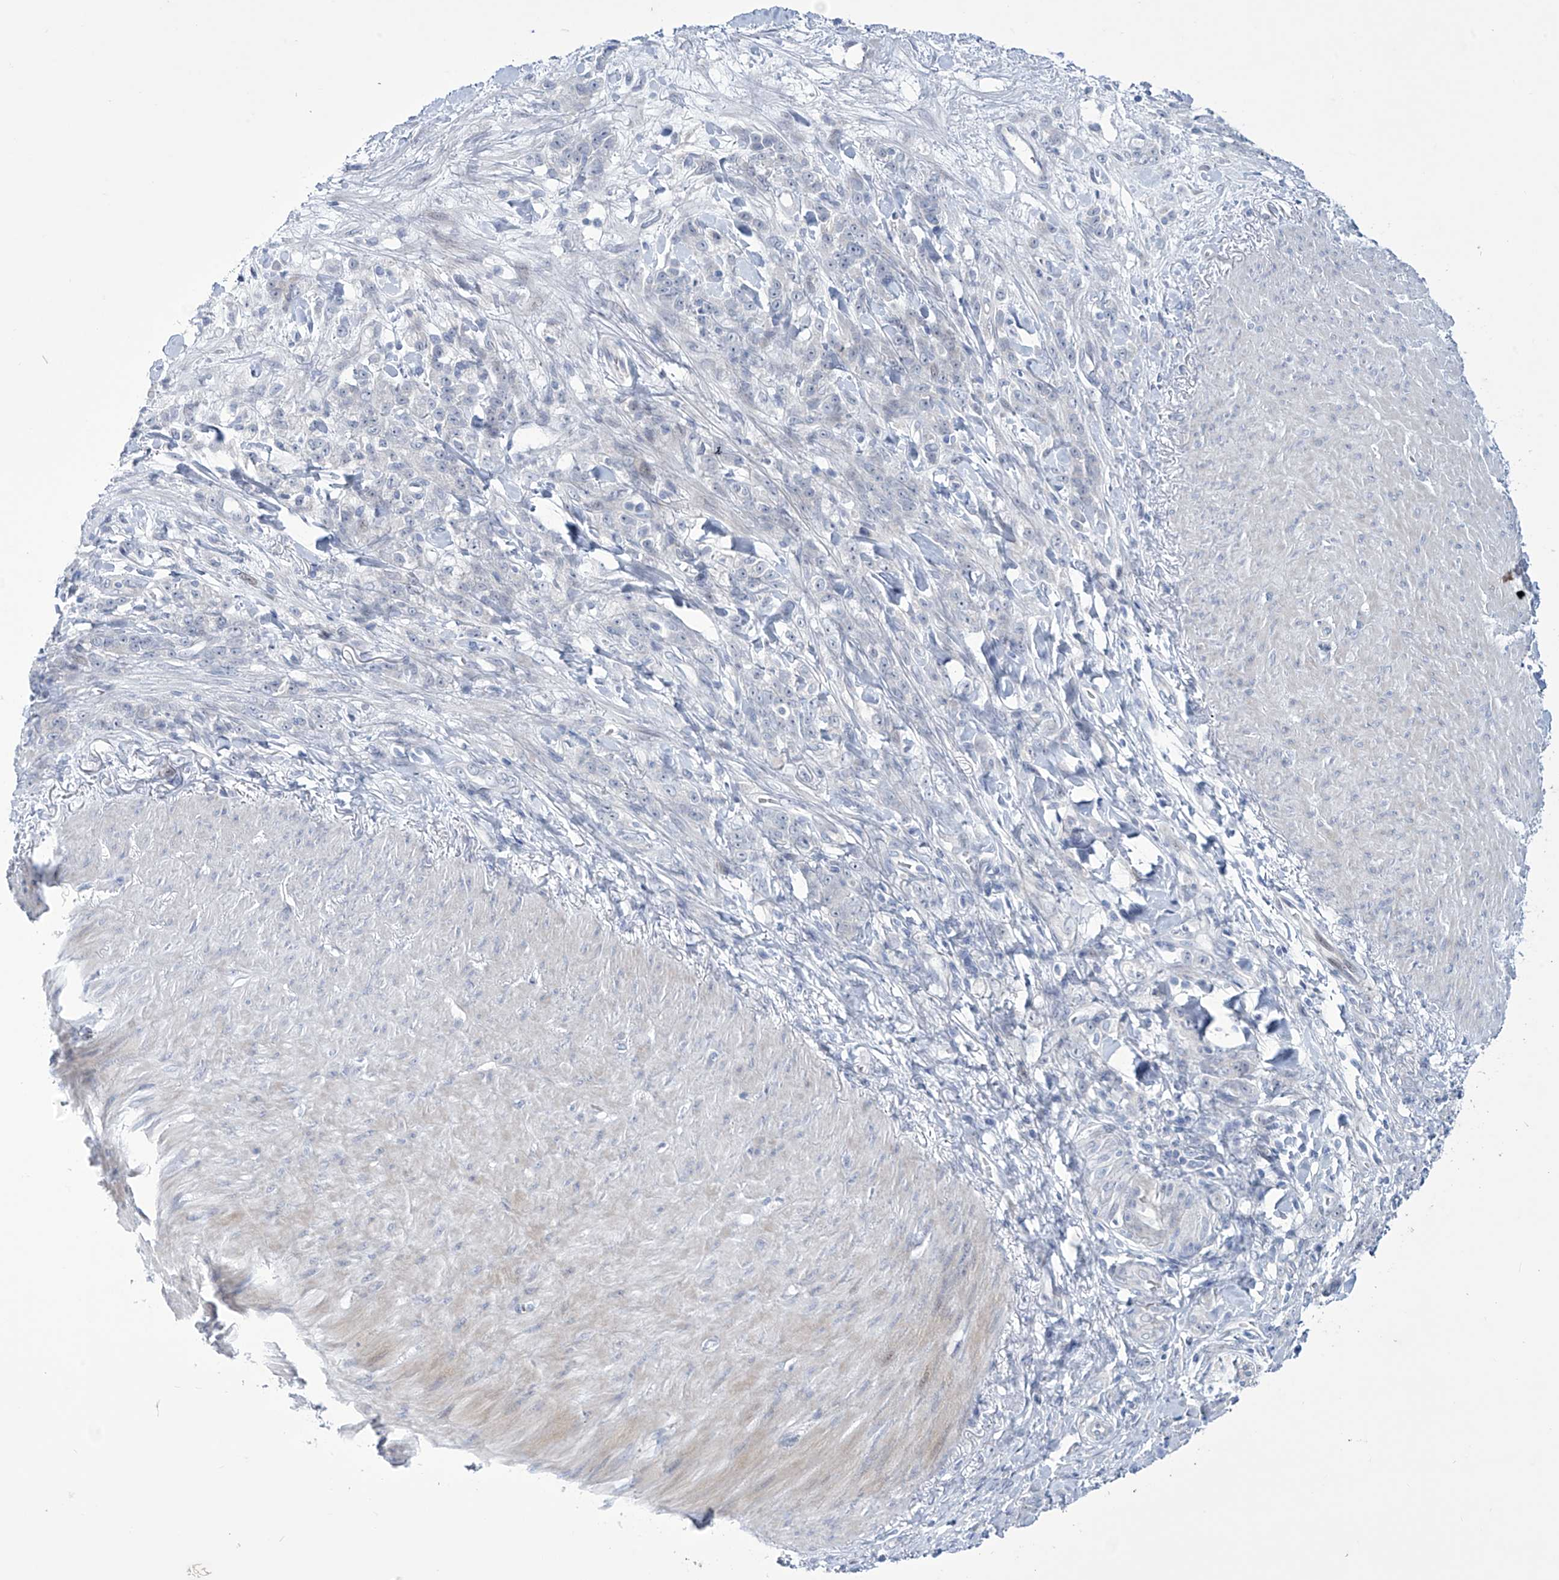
{"staining": {"intensity": "negative", "quantity": "none", "location": "none"}, "tissue": "stomach cancer", "cell_type": "Tumor cells", "image_type": "cancer", "snomed": [{"axis": "morphology", "description": "Normal tissue, NOS"}, {"axis": "morphology", "description": "Adenocarcinoma, NOS"}, {"axis": "topography", "description": "Stomach"}], "caption": "Tumor cells are negative for protein expression in human stomach cancer (adenocarcinoma).", "gene": "TRIM60", "patient": {"sex": "male", "age": 82}}